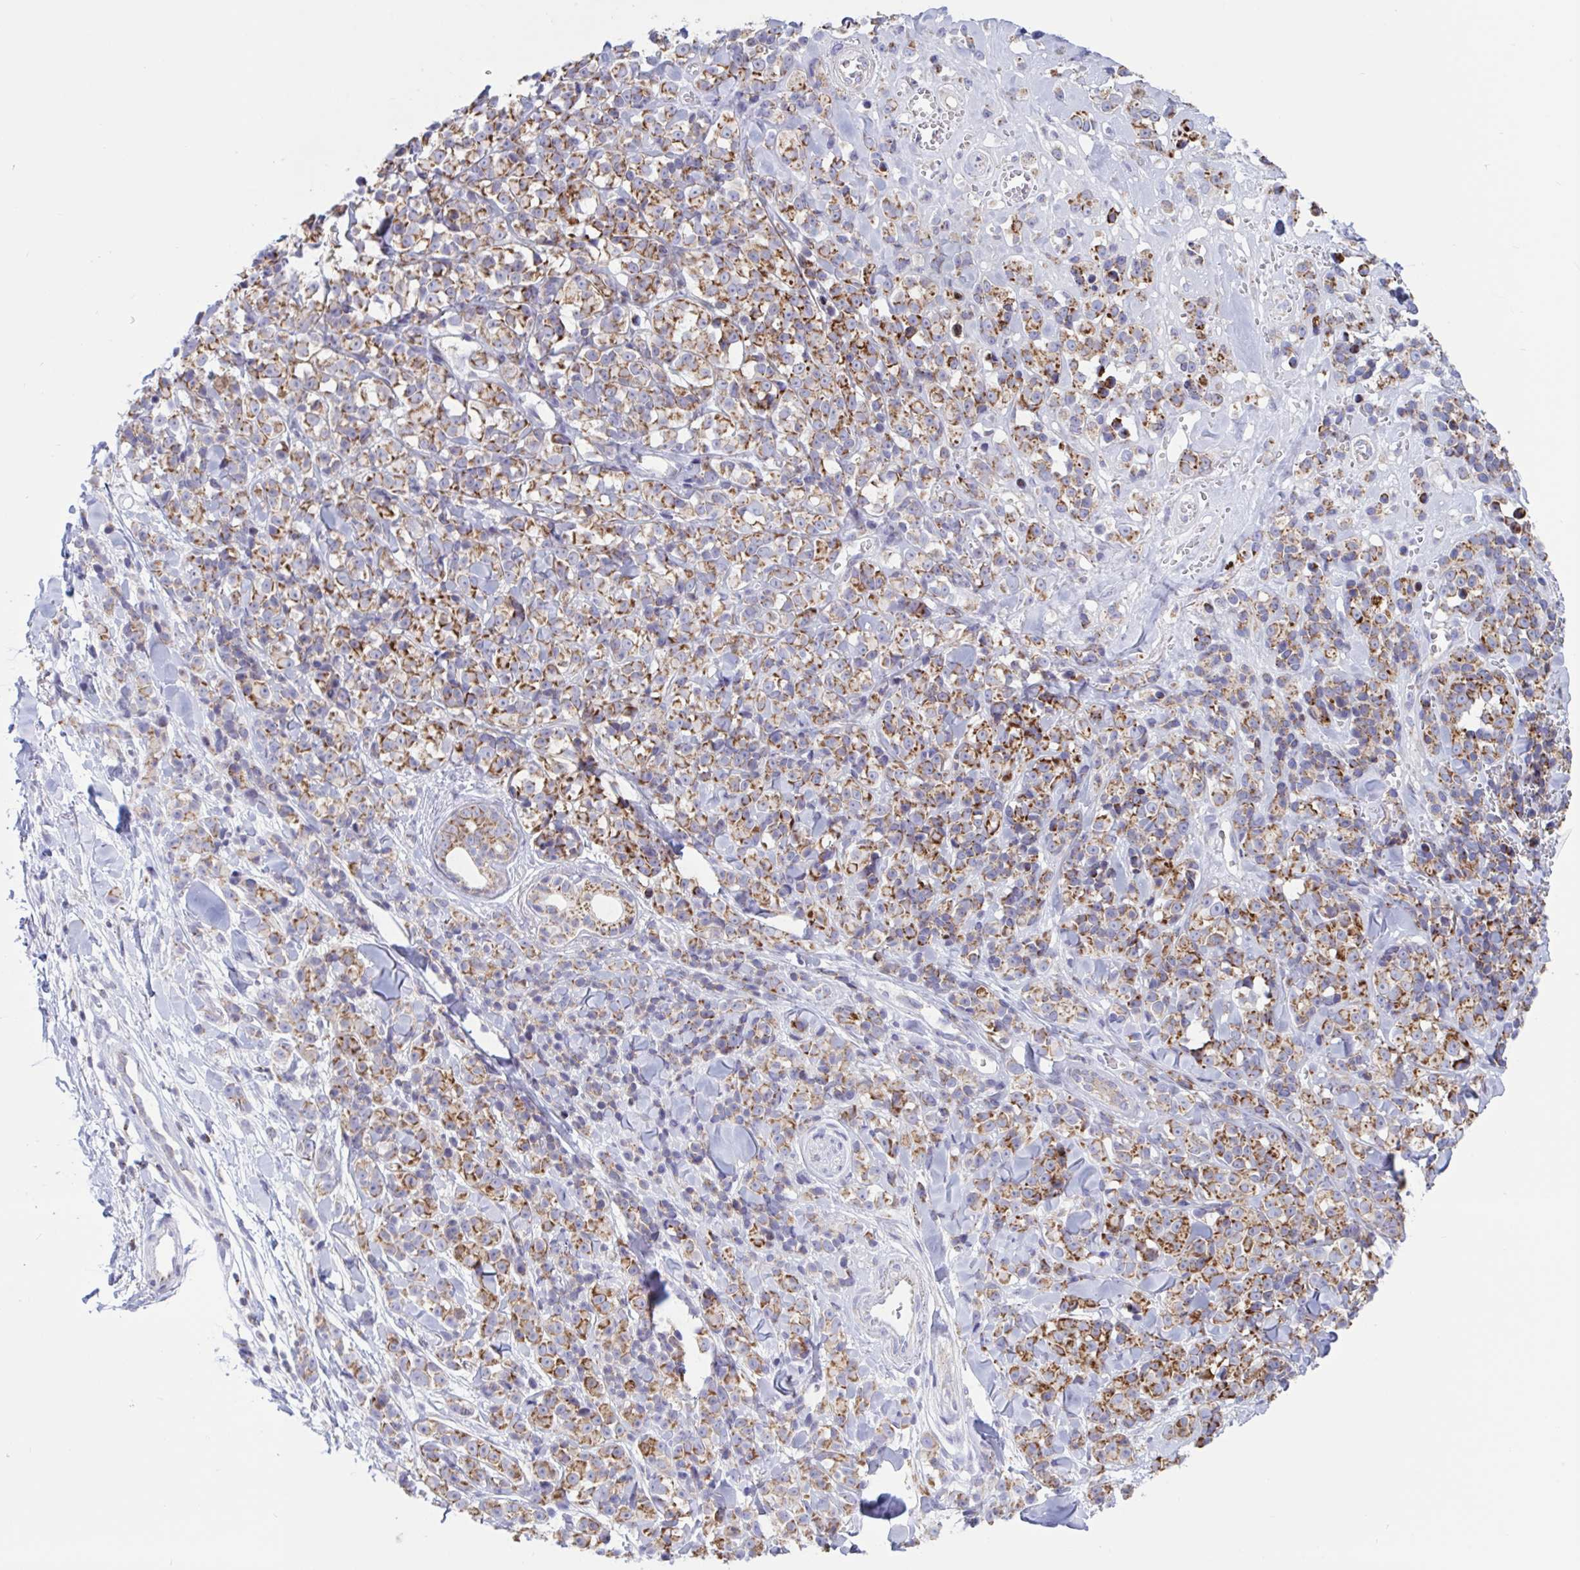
{"staining": {"intensity": "moderate", "quantity": "25%-75%", "location": "cytoplasmic/membranous"}, "tissue": "melanoma", "cell_type": "Tumor cells", "image_type": "cancer", "snomed": [{"axis": "morphology", "description": "Malignant melanoma, NOS"}, {"axis": "topography", "description": "Skin"}], "caption": "Melanoma stained for a protein shows moderate cytoplasmic/membranous positivity in tumor cells. (brown staining indicates protein expression, while blue staining denotes nuclei).", "gene": "HSPE1", "patient": {"sex": "male", "age": 85}}